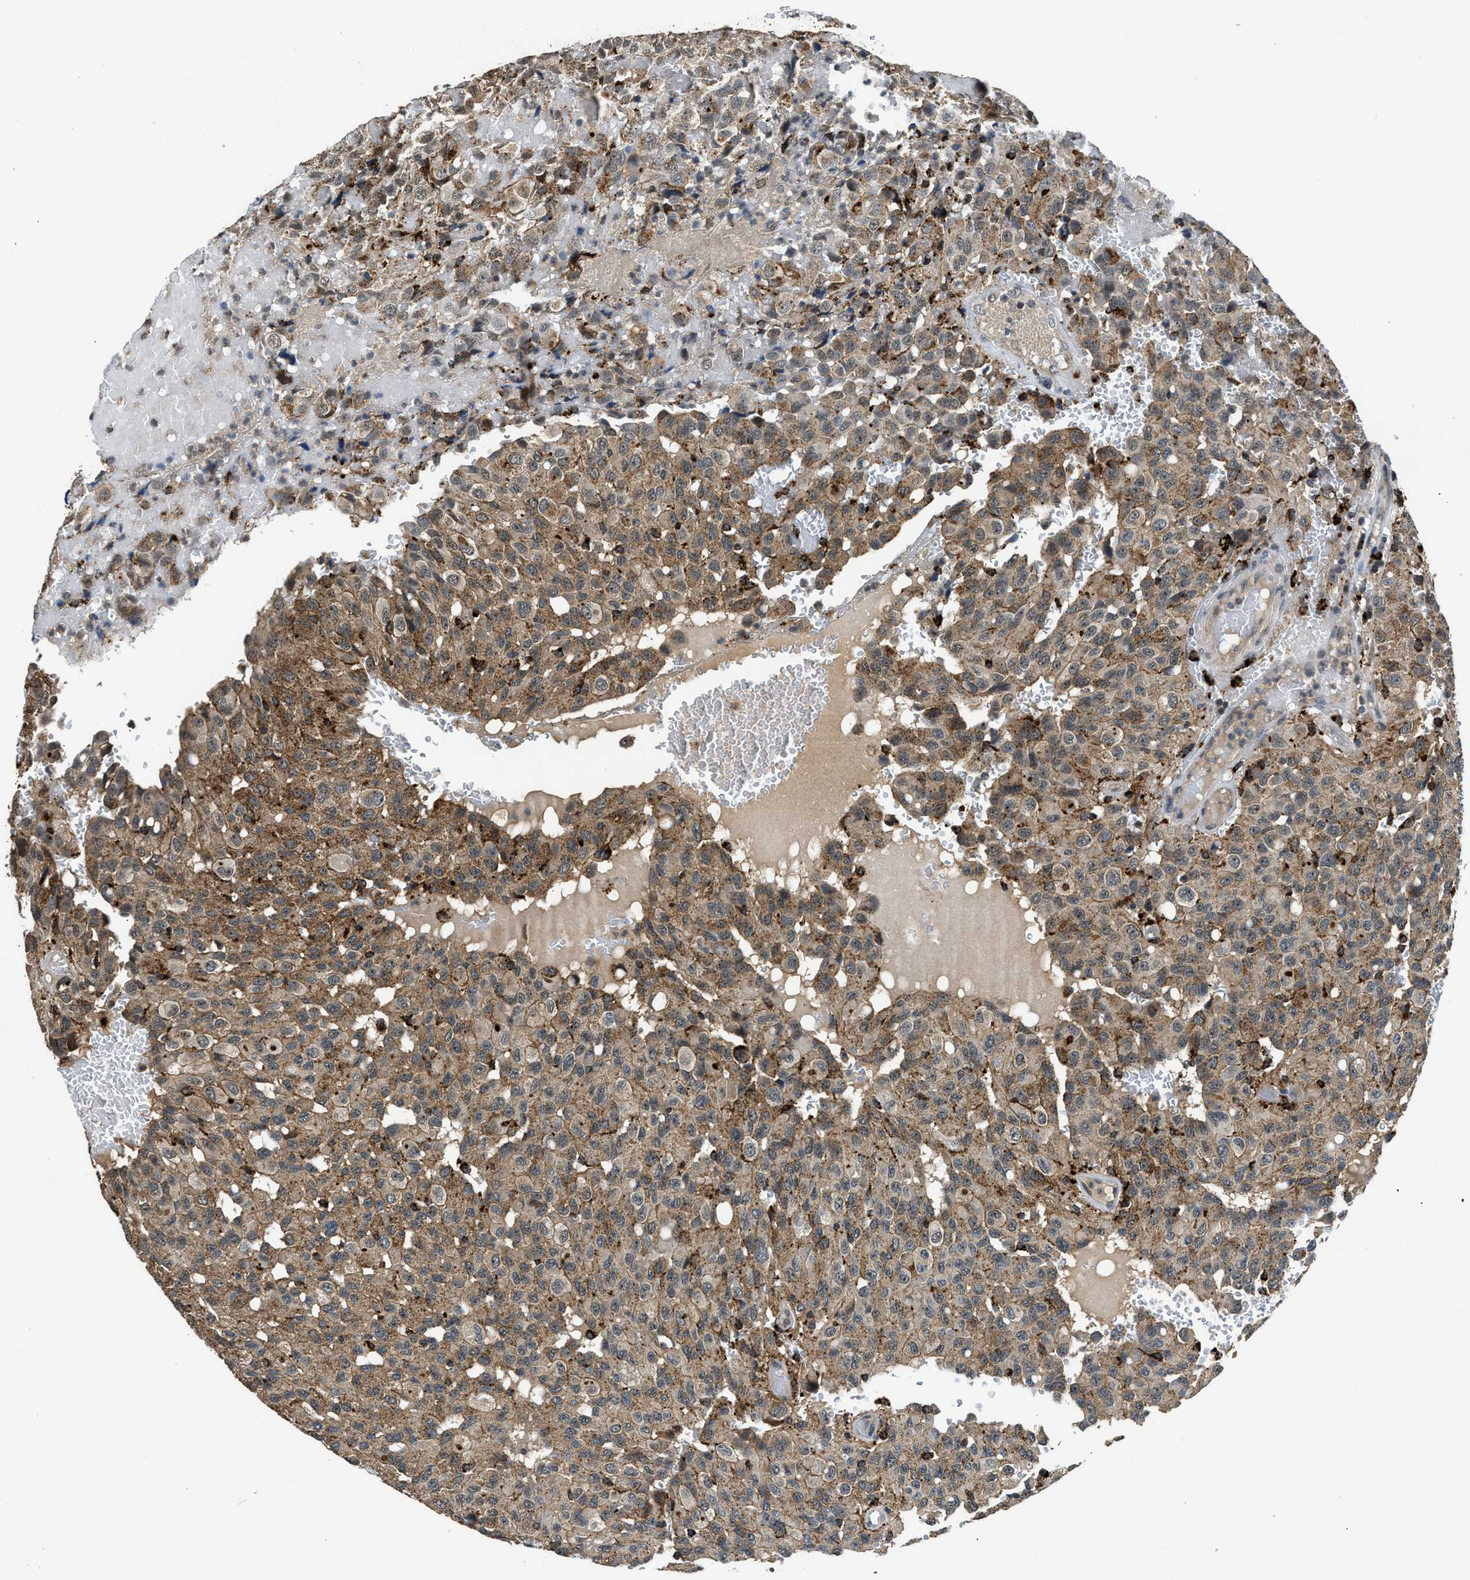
{"staining": {"intensity": "moderate", "quantity": "25%-75%", "location": "cytoplasmic/membranous,nuclear"}, "tissue": "glioma", "cell_type": "Tumor cells", "image_type": "cancer", "snomed": [{"axis": "morphology", "description": "Glioma, malignant, High grade"}, {"axis": "topography", "description": "Brain"}], "caption": "Glioma stained for a protein (brown) reveals moderate cytoplasmic/membranous and nuclear positive positivity in approximately 25%-75% of tumor cells.", "gene": "SLC15A4", "patient": {"sex": "male", "age": 32}}